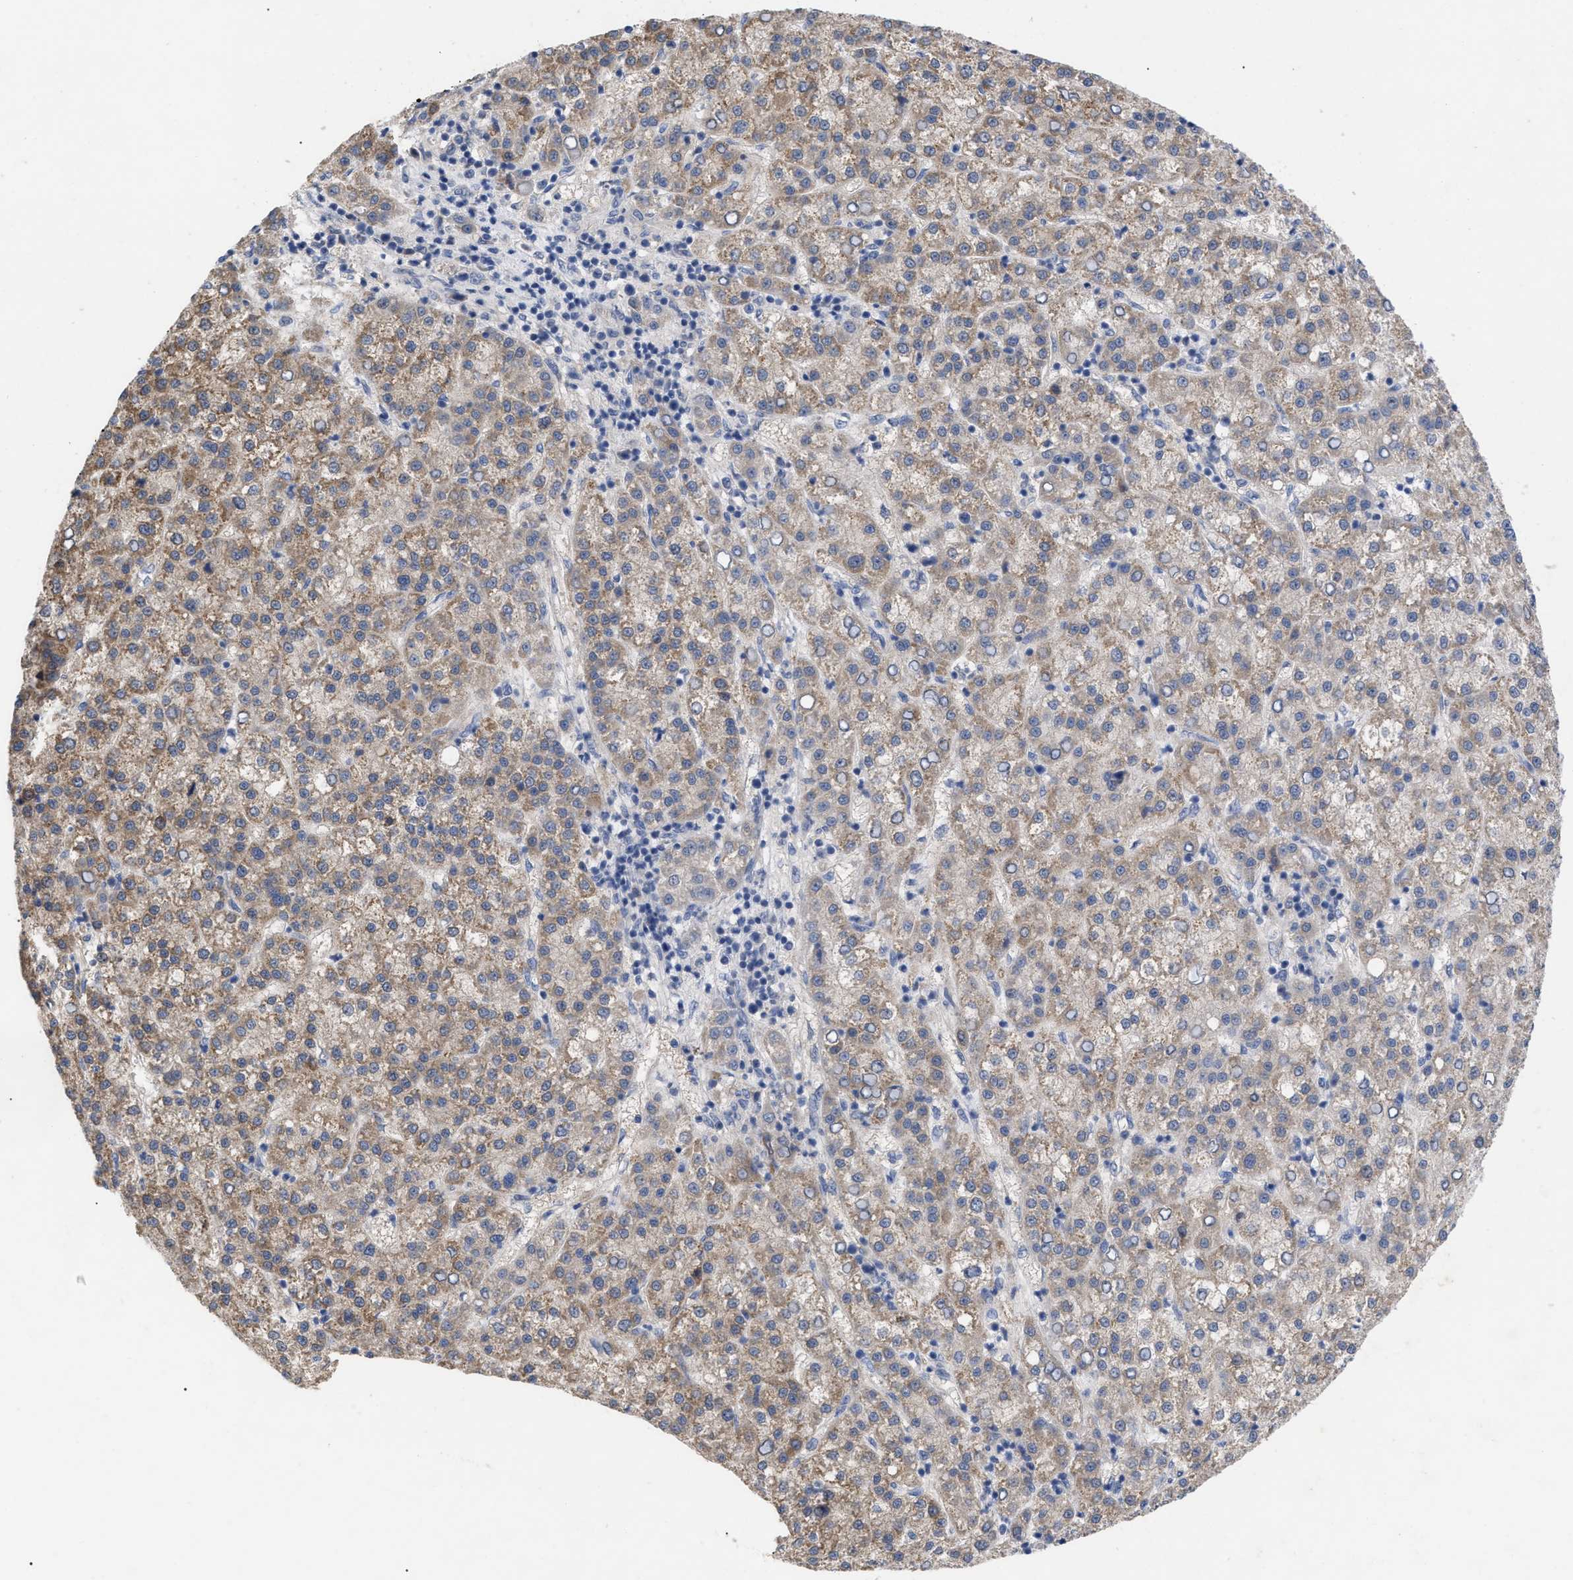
{"staining": {"intensity": "moderate", "quantity": ">75%", "location": "cytoplasmic/membranous"}, "tissue": "liver cancer", "cell_type": "Tumor cells", "image_type": "cancer", "snomed": [{"axis": "morphology", "description": "Carcinoma, Hepatocellular, NOS"}, {"axis": "topography", "description": "Liver"}], "caption": "Immunohistochemistry (IHC) of liver hepatocellular carcinoma displays medium levels of moderate cytoplasmic/membranous staining in approximately >75% of tumor cells.", "gene": "VIP", "patient": {"sex": "female", "age": 58}}